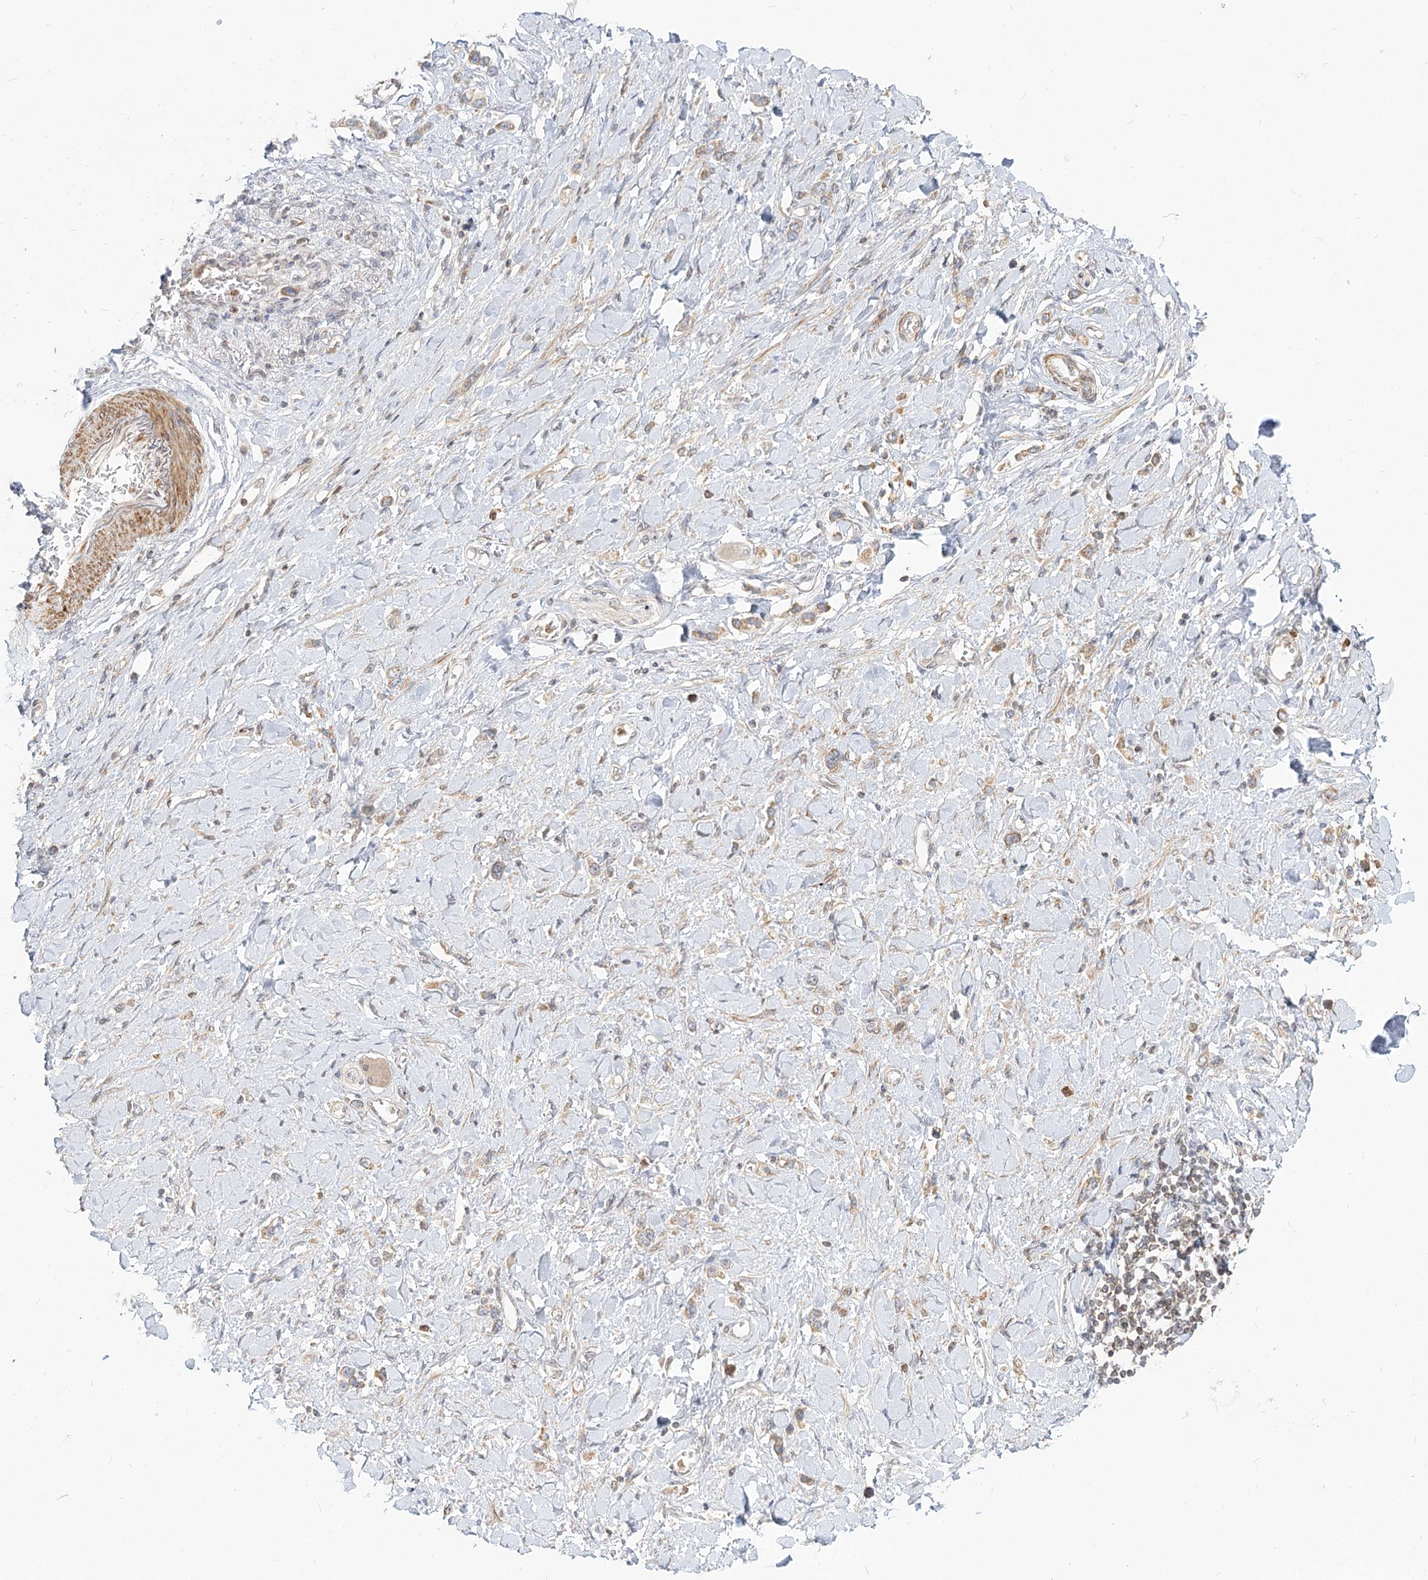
{"staining": {"intensity": "weak", "quantity": ">75%", "location": "cytoplasmic/membranous"}, "tissue": "stomach cancer", "cell_type": "Tumor cells", "image_type": "cancer", "snomed": [{"axis": "morphology", "description": "Normal tissue, NOS"}, {"axis": "morphology", "description": "Adenocarcinoma, NOS"}, {"axis": "topography", "description": "Stomach, upper"}, {"axis": "topography", "description": "Stomach"}], "caption": "This is an image of IHC staining of stomach adenocarcinoma, which shows weak expression in the cytoplasmic/membranous of tumor cells.", "gene": "MTMR3", "patient": {"sex": "female", "age": 65}}